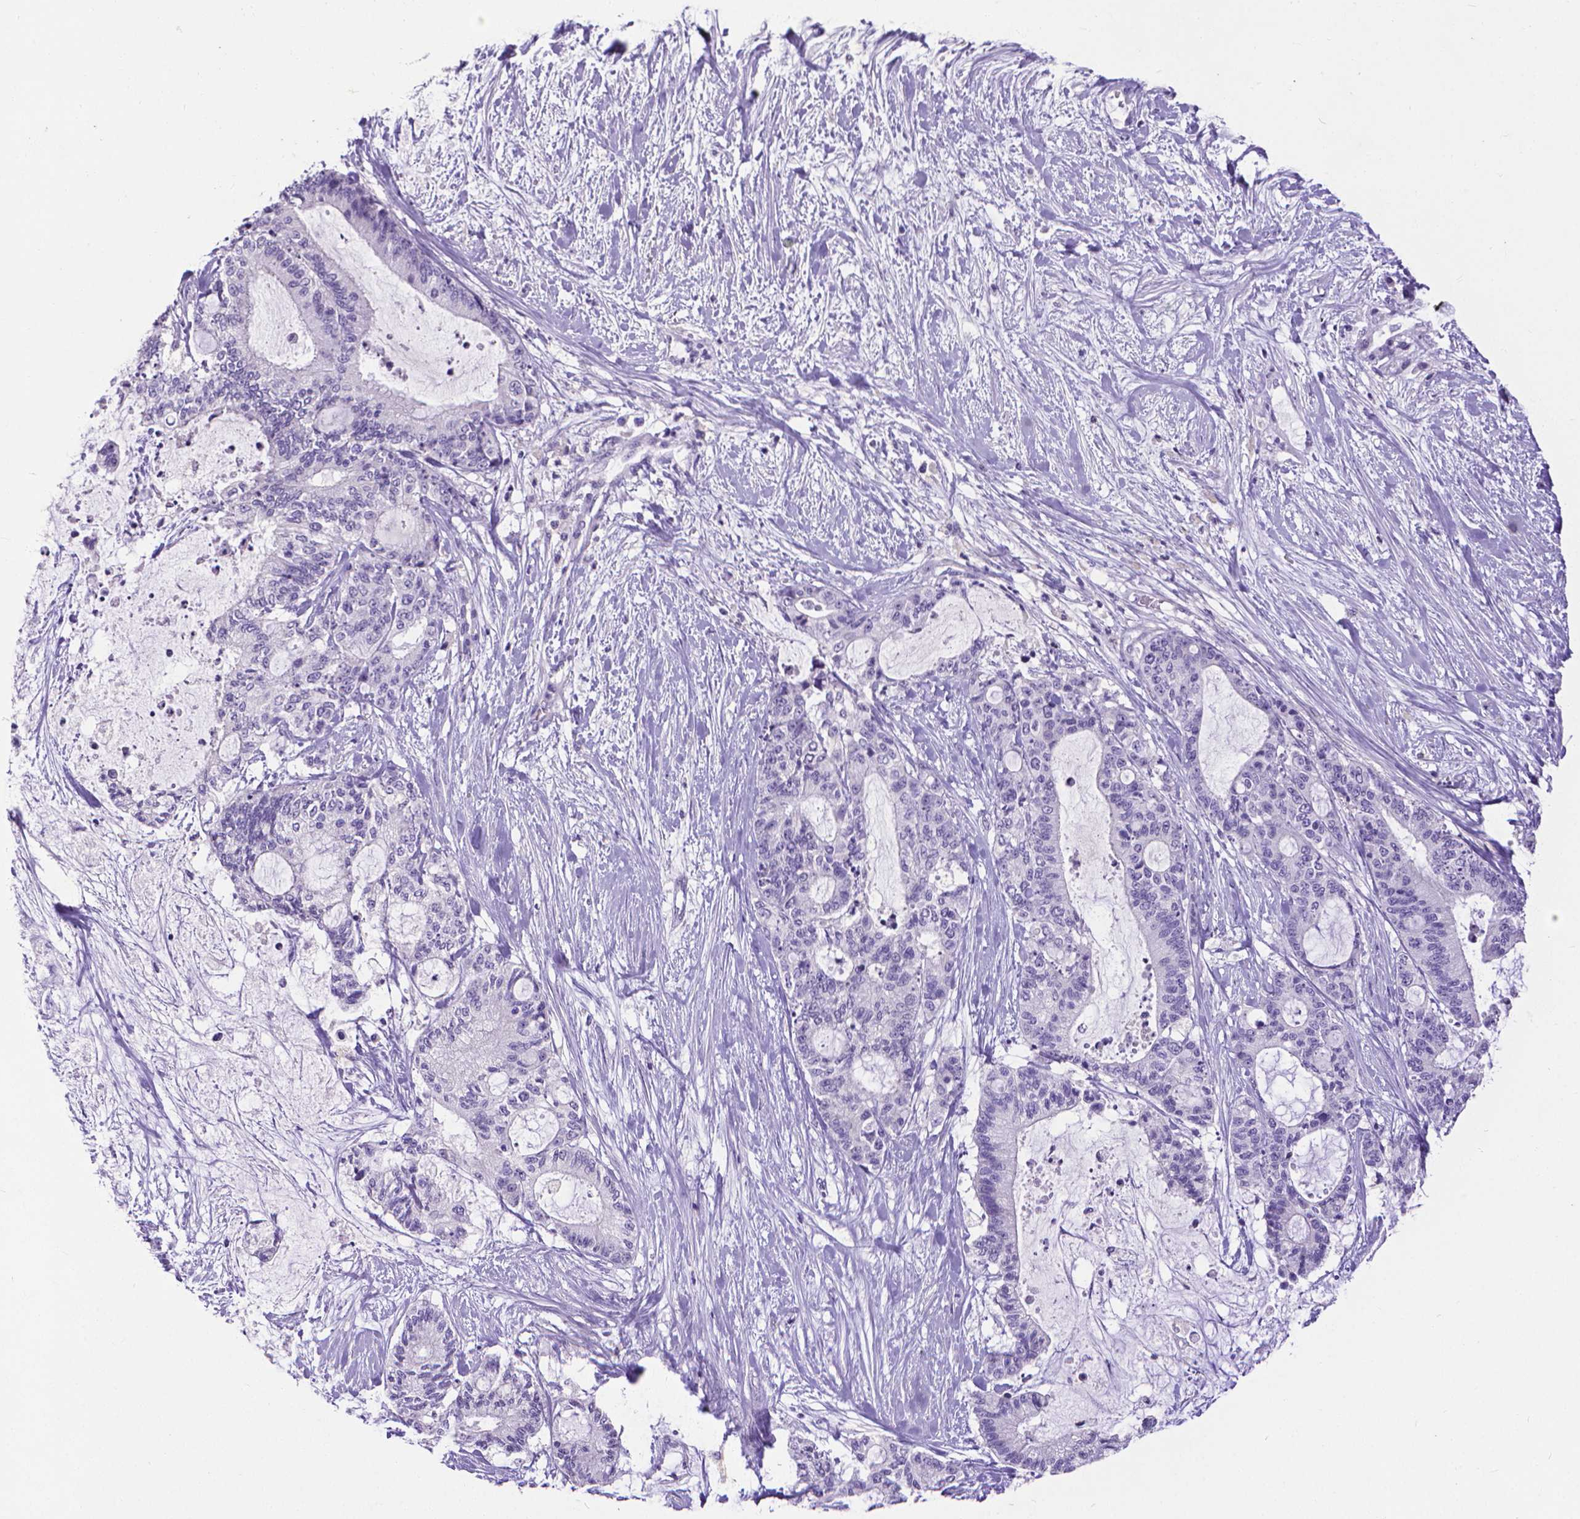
{"staining": {"intensity": "negative", "quantity": "none", "location": "none"}, "tissue": "liver cancer", "cell_type": "Tumor cells", "image_type": "cancer", "snomed": [{"axis": "morphology", "description": "Normal tissue, NOS"}, {"axis": "morphology", "description": "Cholangiocarcinoma"}, {"axis": "topography", "description": "Liver"}, {"axis": "topography", "description": "Peripheral nerve tissue"}], "caption": "Micrograph shows no significant protein staining in tumor cells of cholangiocarcinoma (liver).", "gene": "CD4", "patient": {"sex": "female", "age": 73}}